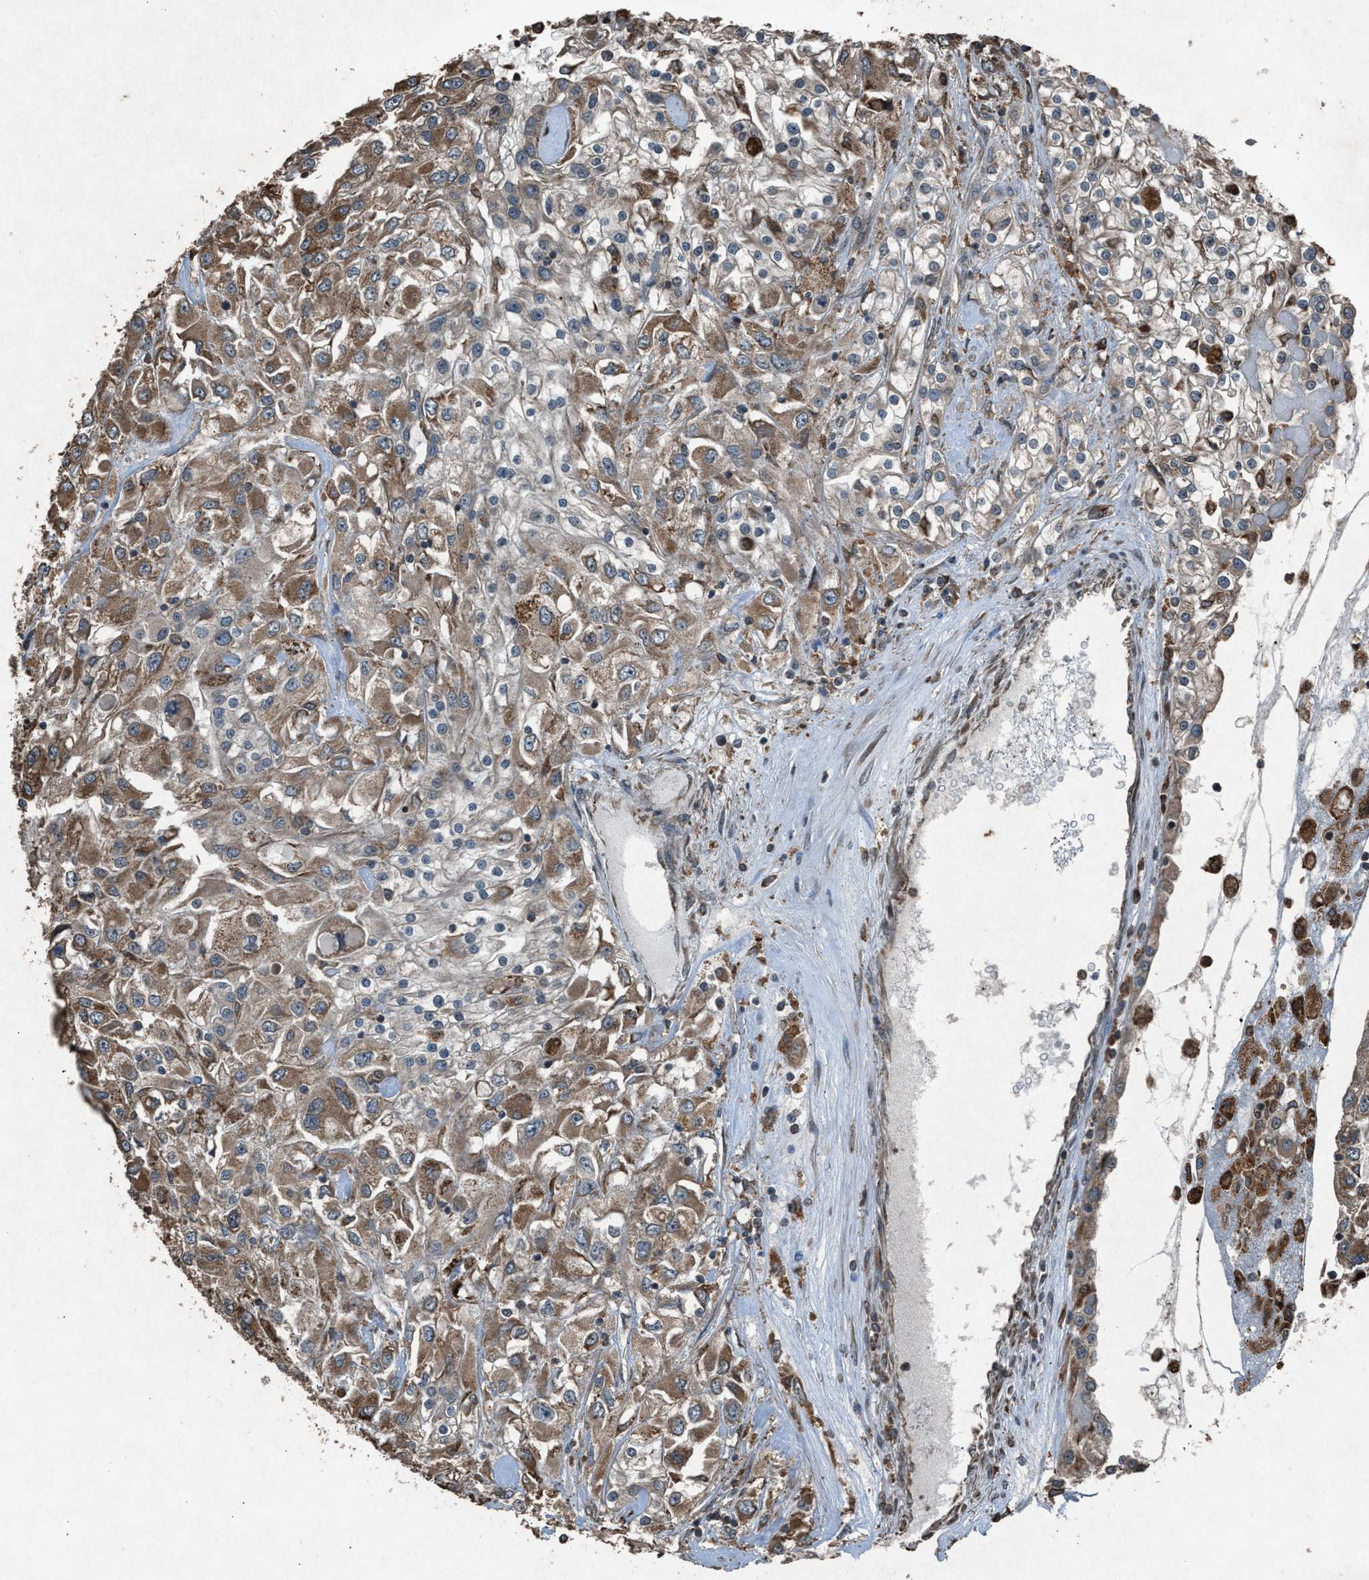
{"staining": {"intensity": "weak", "quantity": ">75%", "location": "cytoplasmic/membranous"}, "tissue": "renal cancer", "cell_type": "Tumor cells", "image_type": "cancer", "snomed": [{"axis": "morphology", "description": "Adenocarcinoma, NOS"}, {"axis": "topography", "description": "Kidney"}], "caption": "High-magnification brightfield microscopy of adenocarcinoma (renal) stained with DAB (3,3'-diaminobenzidine) (brown) and counterstained with hematoxylin (blue). tumor cells exhibit weak cytoplasmic/membranous positivity is appreciated in approximately>75% of cells.", "gene": "CALR", "patient": {"sex": "female", "age": 52}}